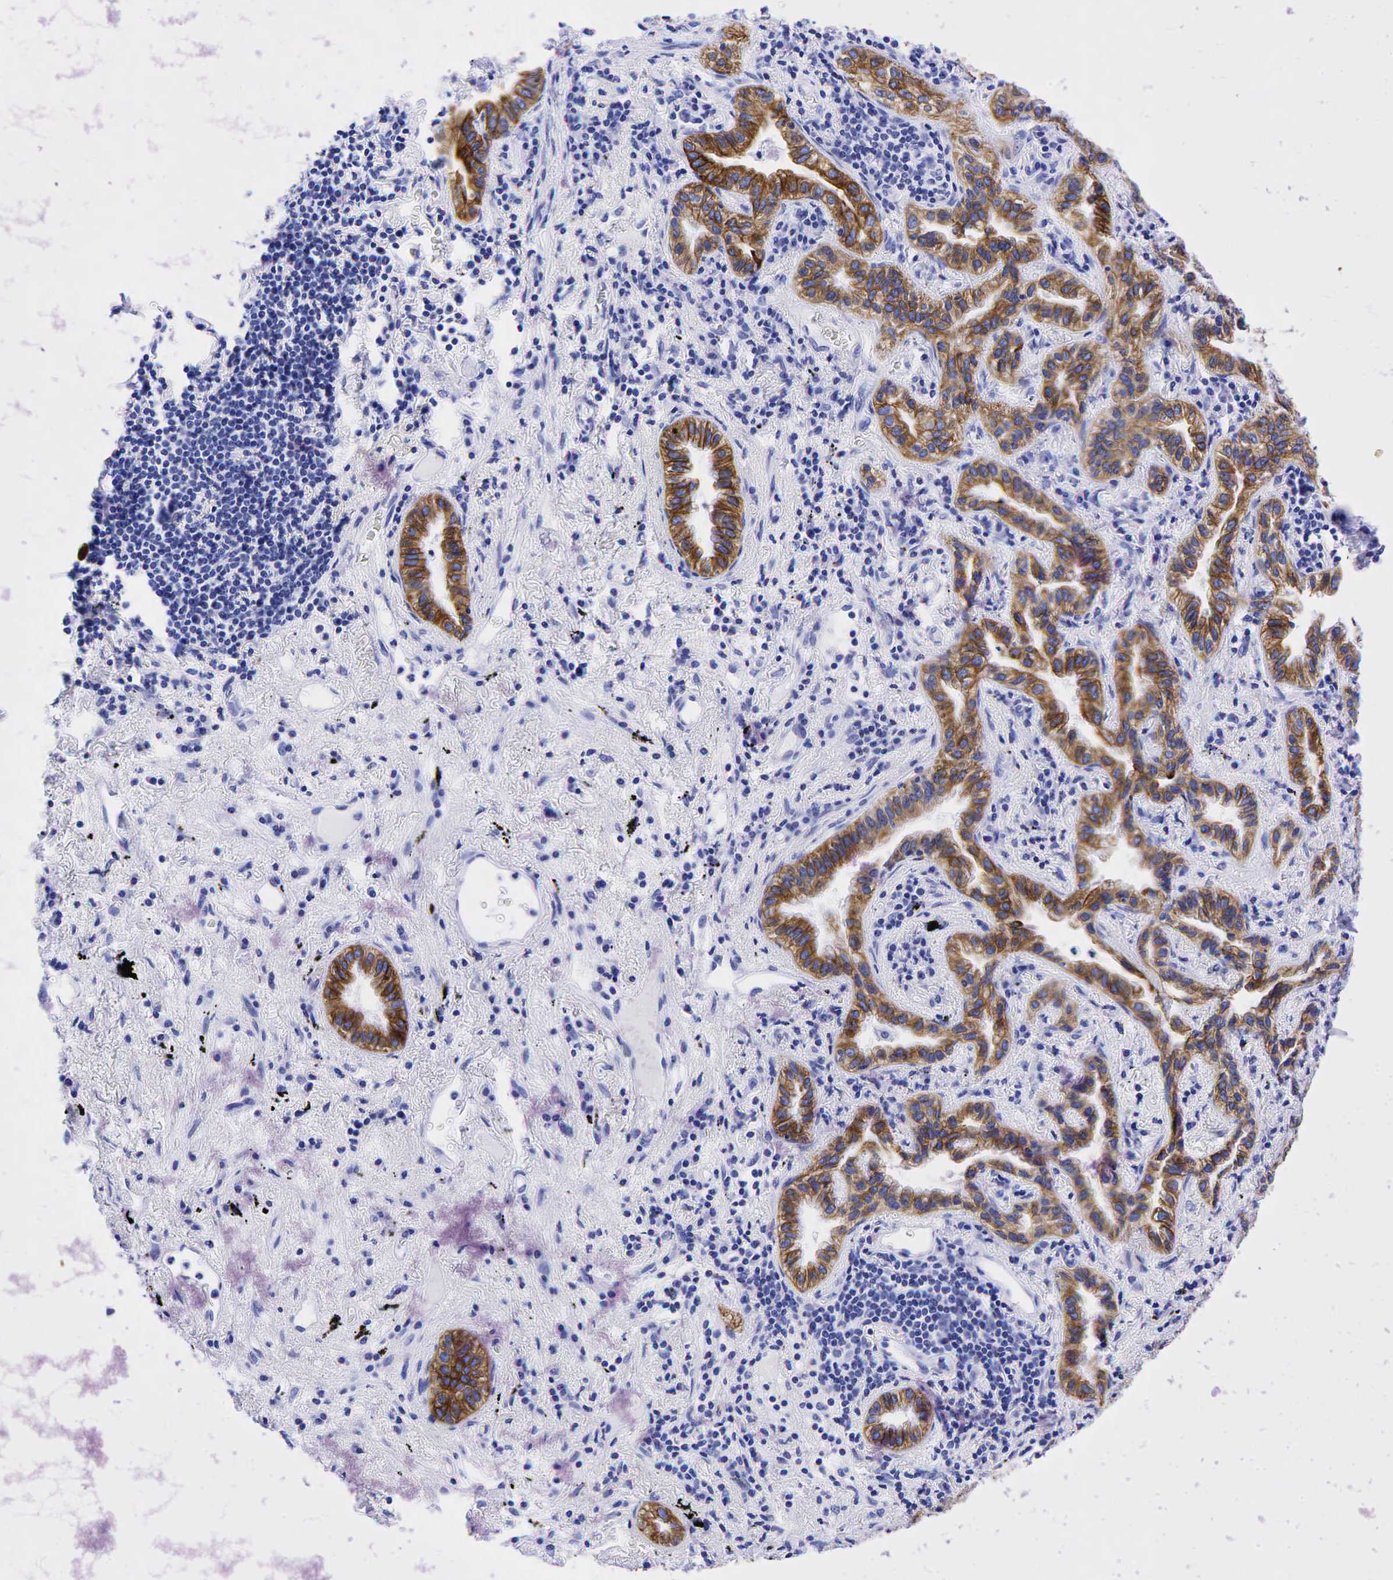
{"staining": {"intensity": "strong", "quantity": ">75%", "location": "cytoplasmic/membranous"}, "tissue": "lung cancer", "cell_type": "Tumor cells", "image_type": "cancer", "snomed": [{"axis": "morphology", "description": "Adenocarcinoma, NOS"}, {"axis": "topography", "description": "Lung"}], "caption": "Immunohistochemical staining of lung cancer (adenocarcinoma) reveals strong cytoplasmic/membranous protein positivity in approximately >75% of tumor cells. (brown staining indicates protein expression, while blue staining denotes nuclei).", "gene": "KRT19", "patient": {"sex": "female", "age": 50}}